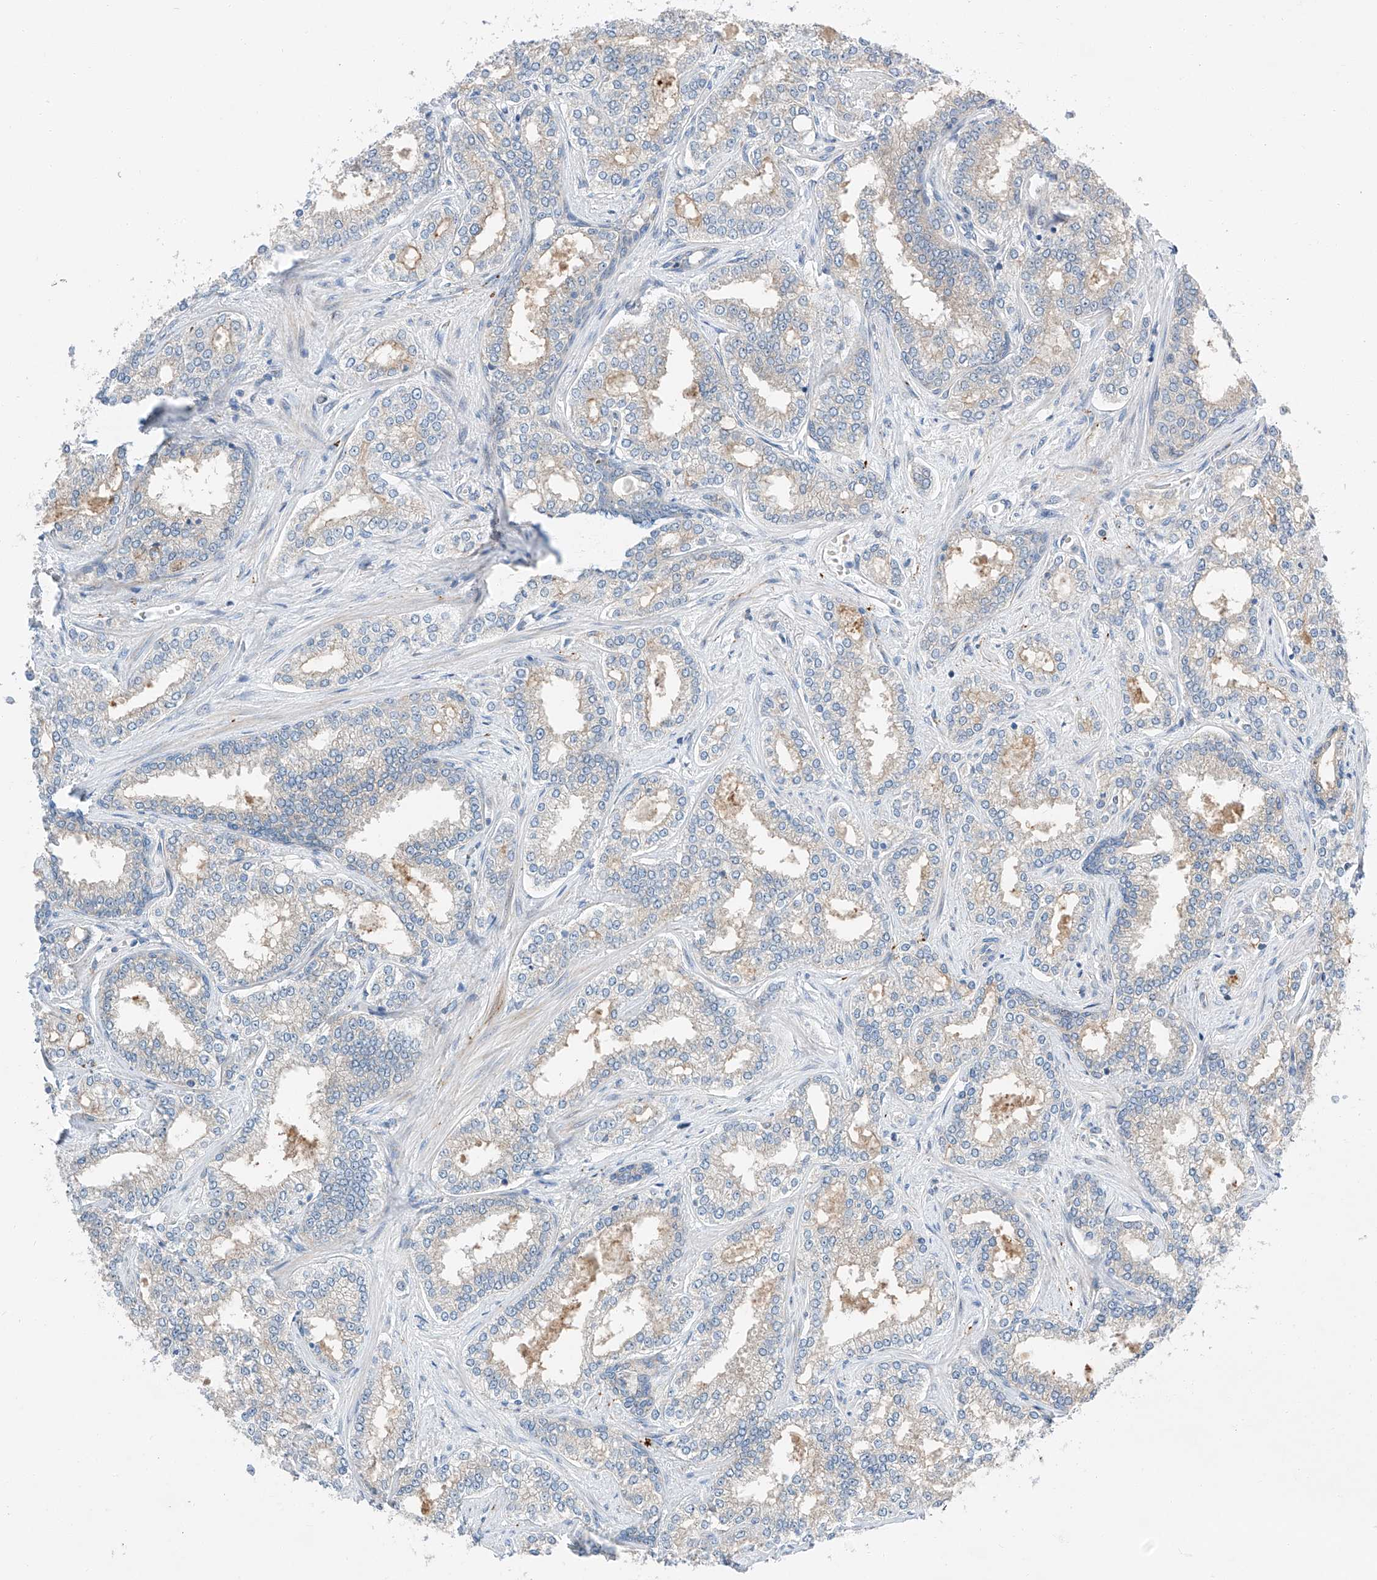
{"staining": {"intensity": "negative", "quantity": "none", "location": "none"}, "tissue": "prostate cancer", "cell_type": "Tumor cells", "image_type": "cancer", "snomed": [{"axis": "morphology", "description": "Normal tissue, NOS"}, {"axis": "morphology", "description": "Adenocarcinoma, High grade"}, {"axis": "topography", "description": "Prostate"}], "caption": "IHC photomicrograph of human prostate cancer (adenocarcinoma (high-grade)) stained for a protein (brown), which reveals no positivity in tumor cells.", "gene": "CLDND1", "patient": {"sex": "male", "age": 83}}